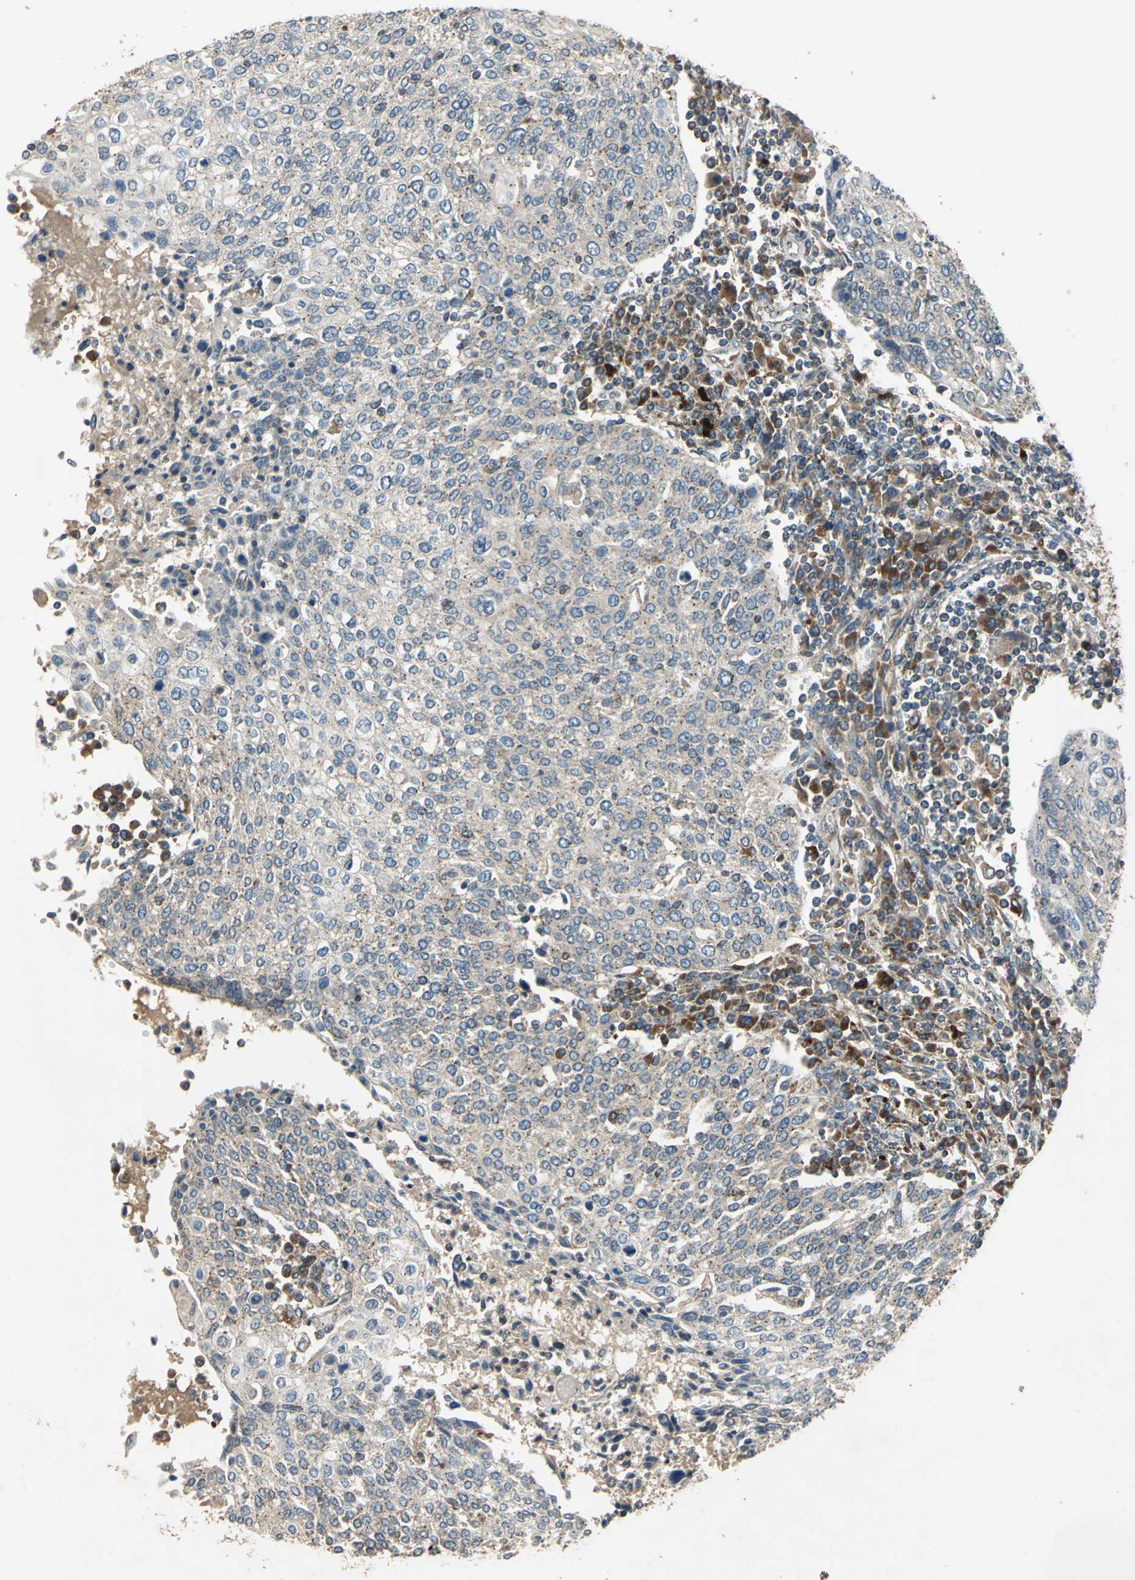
{"staining": {"intensity": "weak", "quantity": "25%-75%", "location": "cytoplasmic/membranous"}, "tissue": "cervical cancer", "cell_type": "Tumor cells", "image_type": "cancer", "snomed": [{"axis": "morphology", "description": "Squamous cell carcinoma, NOS"}, {"axis": "topography", "description": "Cervix"}], "caption": "Immunohistochemical staining of cervical cancer reveals low levels of weak cytoplasmic/membranous protein expression in approximately 25%-75% of tumor cells.", "gene": "POLRMT", "patient": {"sex": "female", "age": 40}}